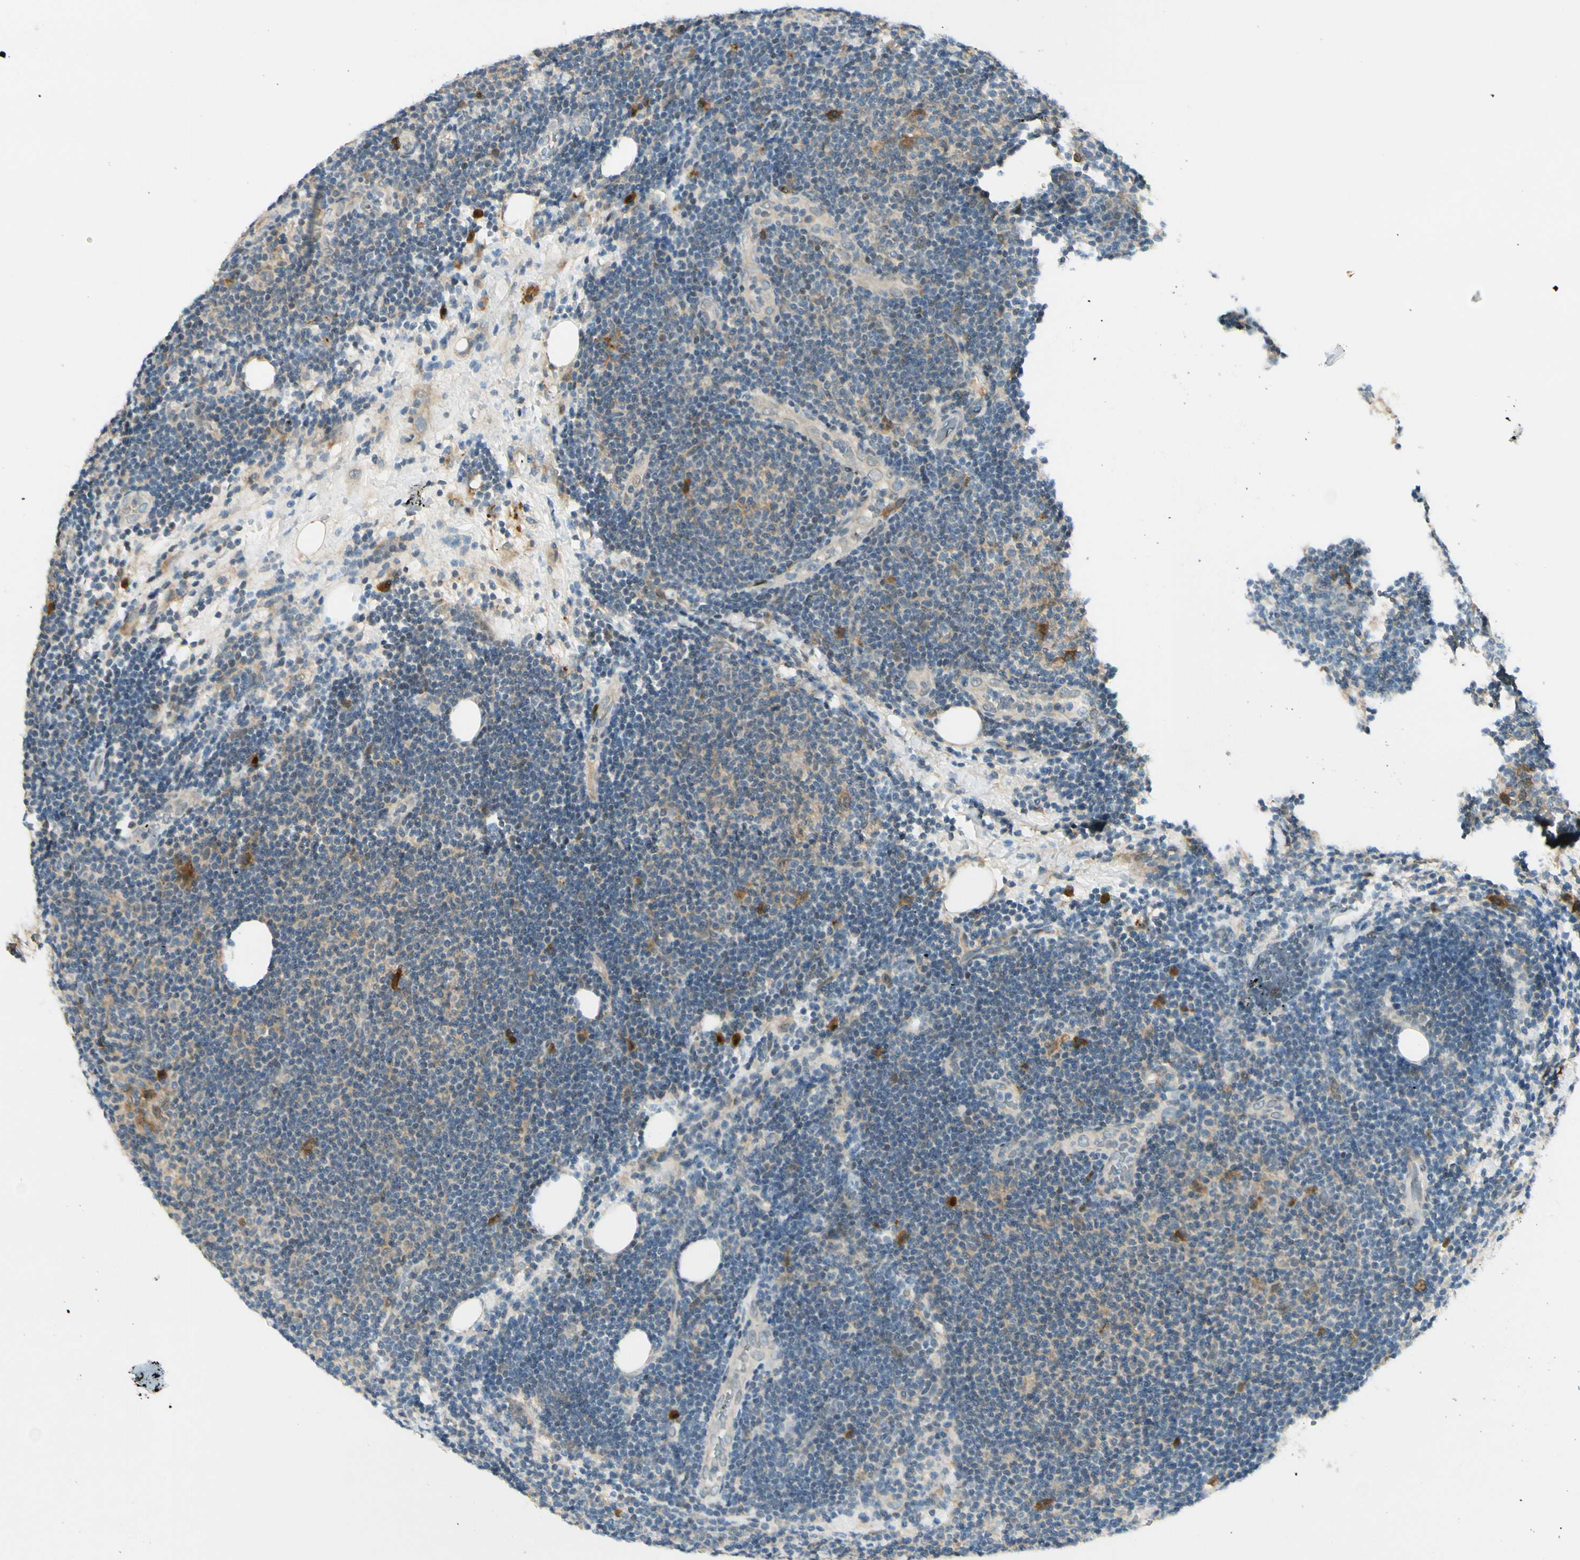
{"staining": {"intensity": "moderate", "quantity": "<25%", "location": "cytoplasmic/membranous"}, "tissue": "lymphoma", "cell_type": "Tumor cells", "image_type": "cancer", "snomed": [{"axis": "morphology", "description": "Malignant lymphoma, non-Hodgkin's type, Low grade"}, {"axis": "topography", "description": "Lymph node"}], "caption": "Brown immunohistochemical staining in human malignant lymphoma, non-Hodgkin's type (low-grade) shows moderate cytoplasmic/membranous staining in about <25% of tumor cells.", "gene": "PTTG1", "patient": {"sex": "male", "age": 83}}